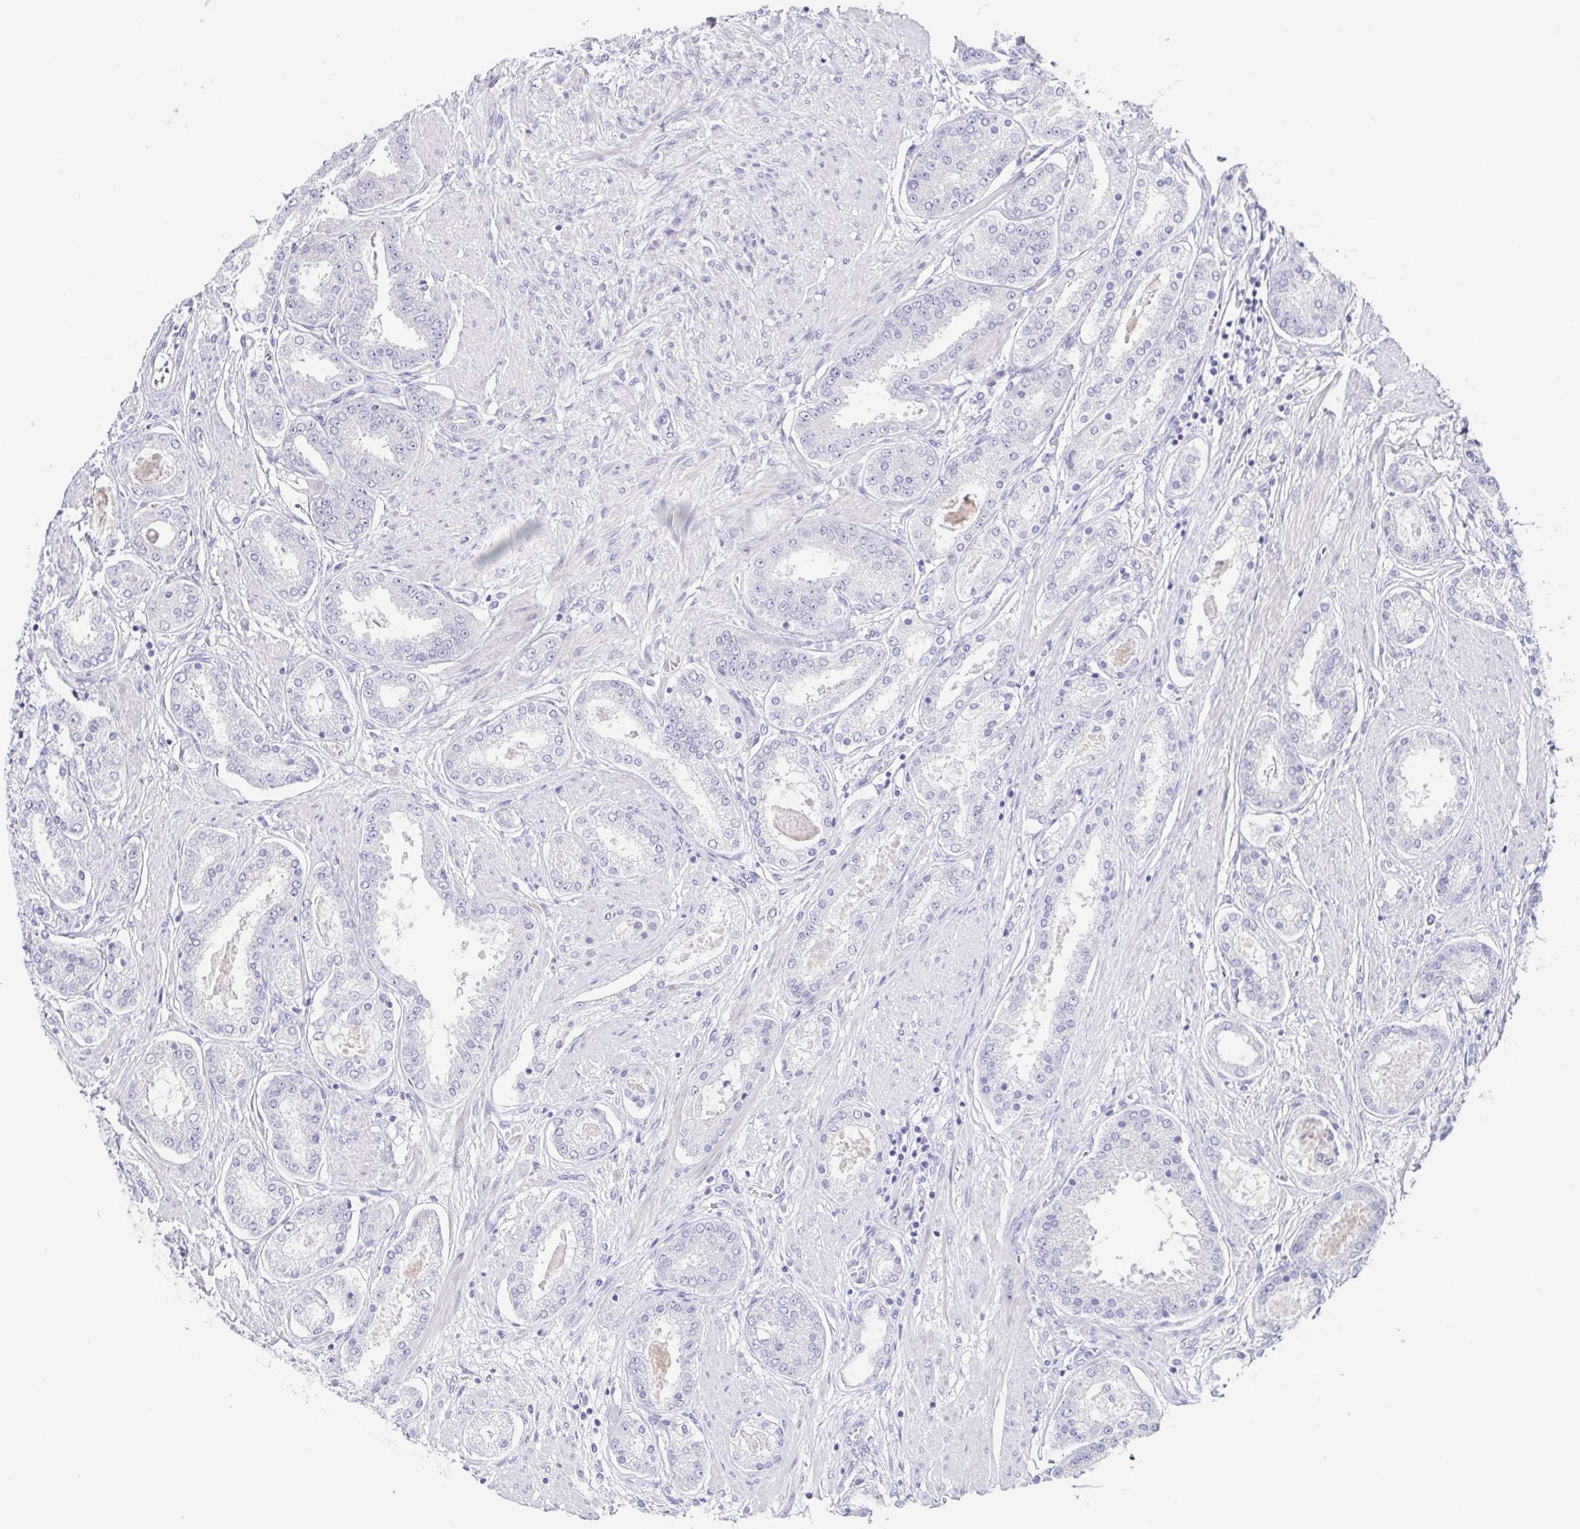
{"staining": {"intensity": "negative", "quantity": "none", "location": "none"}, "tissue": "prostate cancer", "cell_type": "Tumor cells", "image_type": "cancer", "snomed": [{"axis": "morphology", "description": "Adenocarcinoma, High grade"}, {"axis": "topography", "description": "Prostate"}], "caption": "DAB immunohistochemical staining of human prostate cancer (adenocarcinoma (high-grade)) shows no significant expression in tumor cells.", "gene": "HTR2A", "patient": {"sex": "male", "age": 63}}